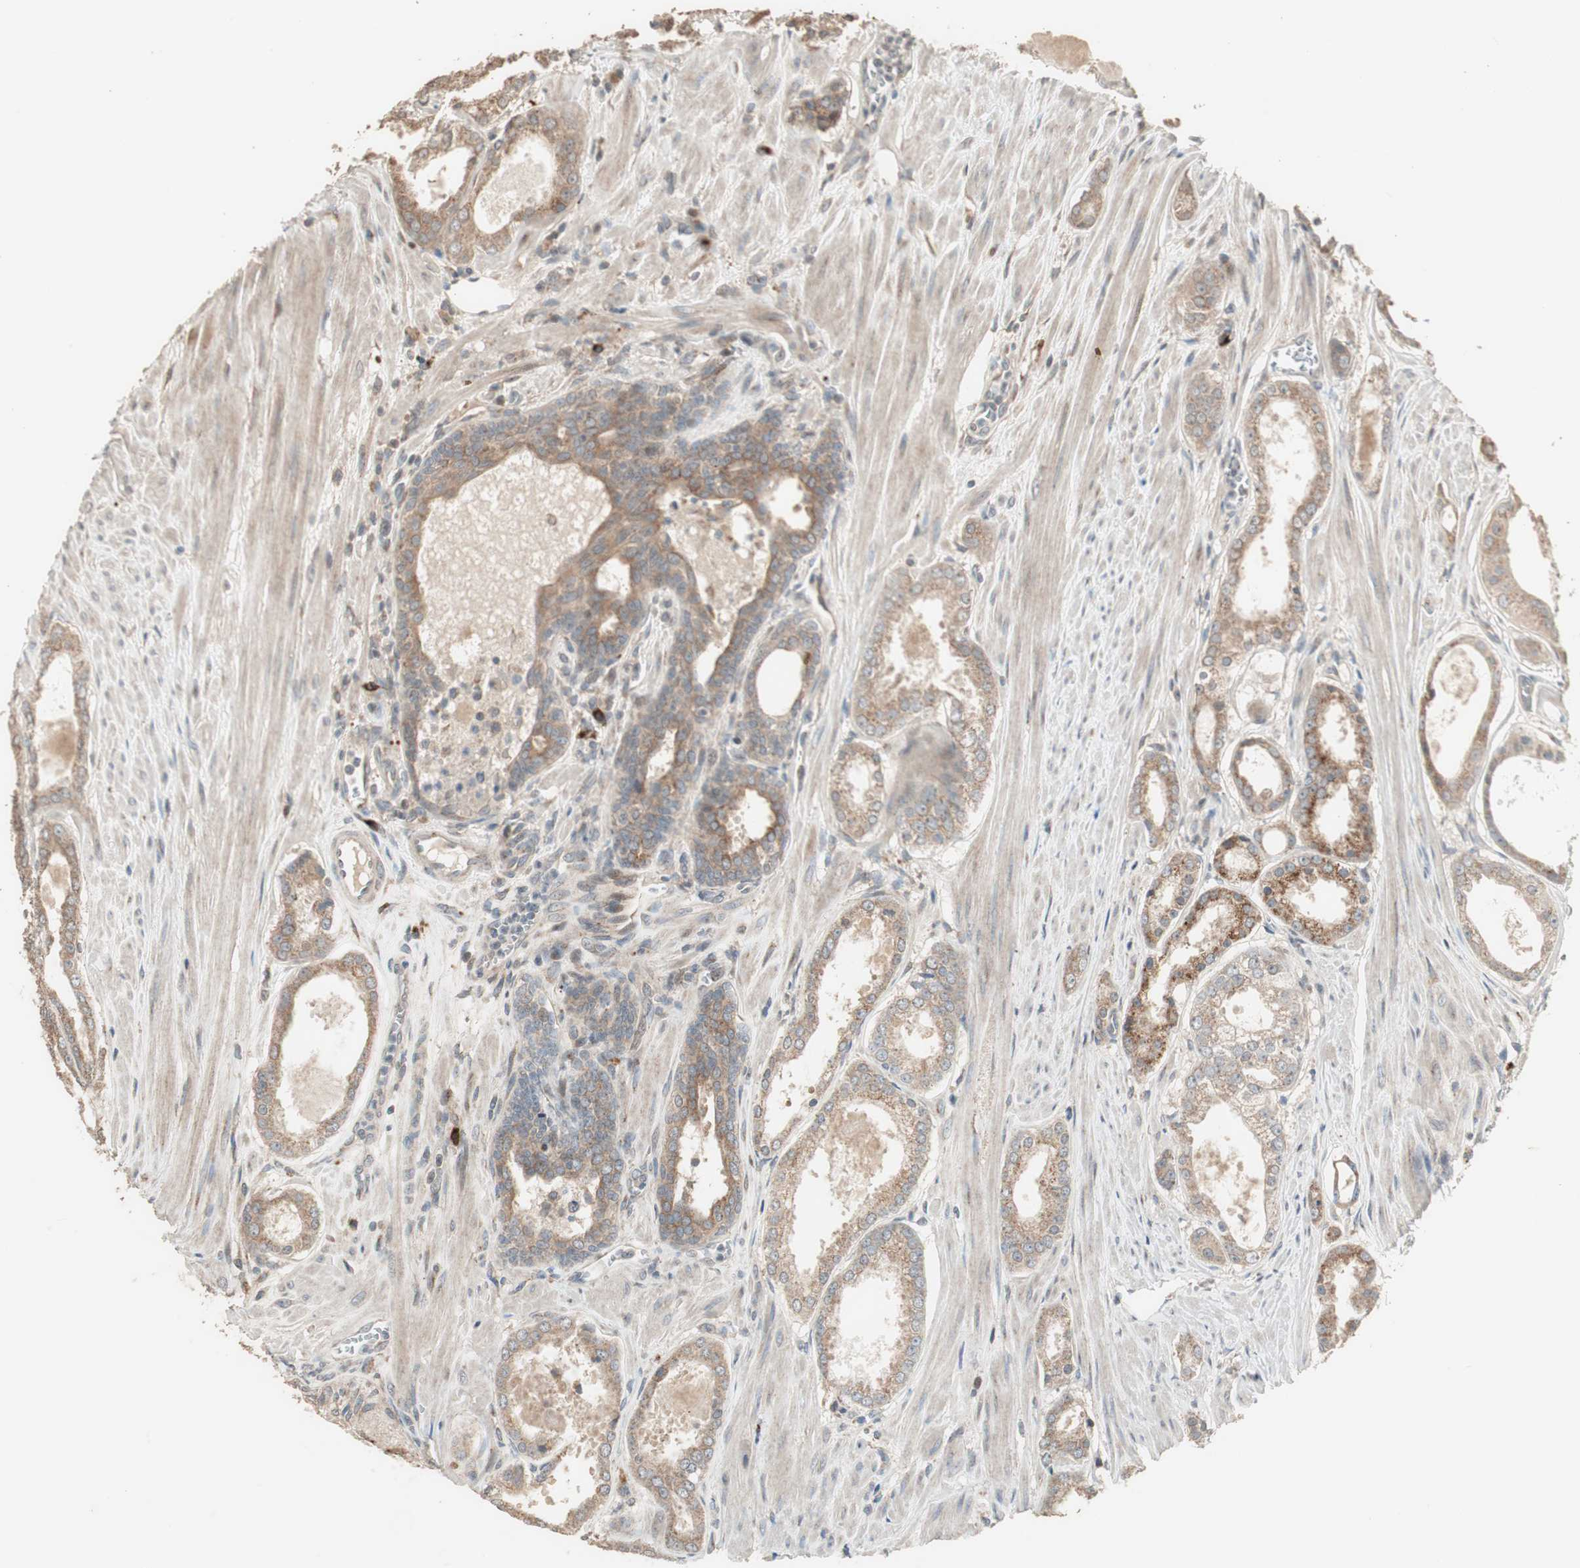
{"staining": {"intensity": "moderate", "quantity": ">75%", "location": "cytoplasmic/membranous"}, "tissue": "prostate cancer", "cell_type": "Tumor cells", "image_type": "cancer", "snomed": [{"axis": "morphology", "description": "Adenocarcinoma, Low grade"}, {"axis": "topography", "description": "Prostate"}], "caption": "Immunohistochemical staining of prostate cancer (low-grade adenocarcinoma) displays medium levels of moderate cytoplasmic/membranous expression in about >75% of tumor cells. Nuclei are stained in blue.", "gene": "RARRES1", "patient": {"sex": "male", "age": 57}}